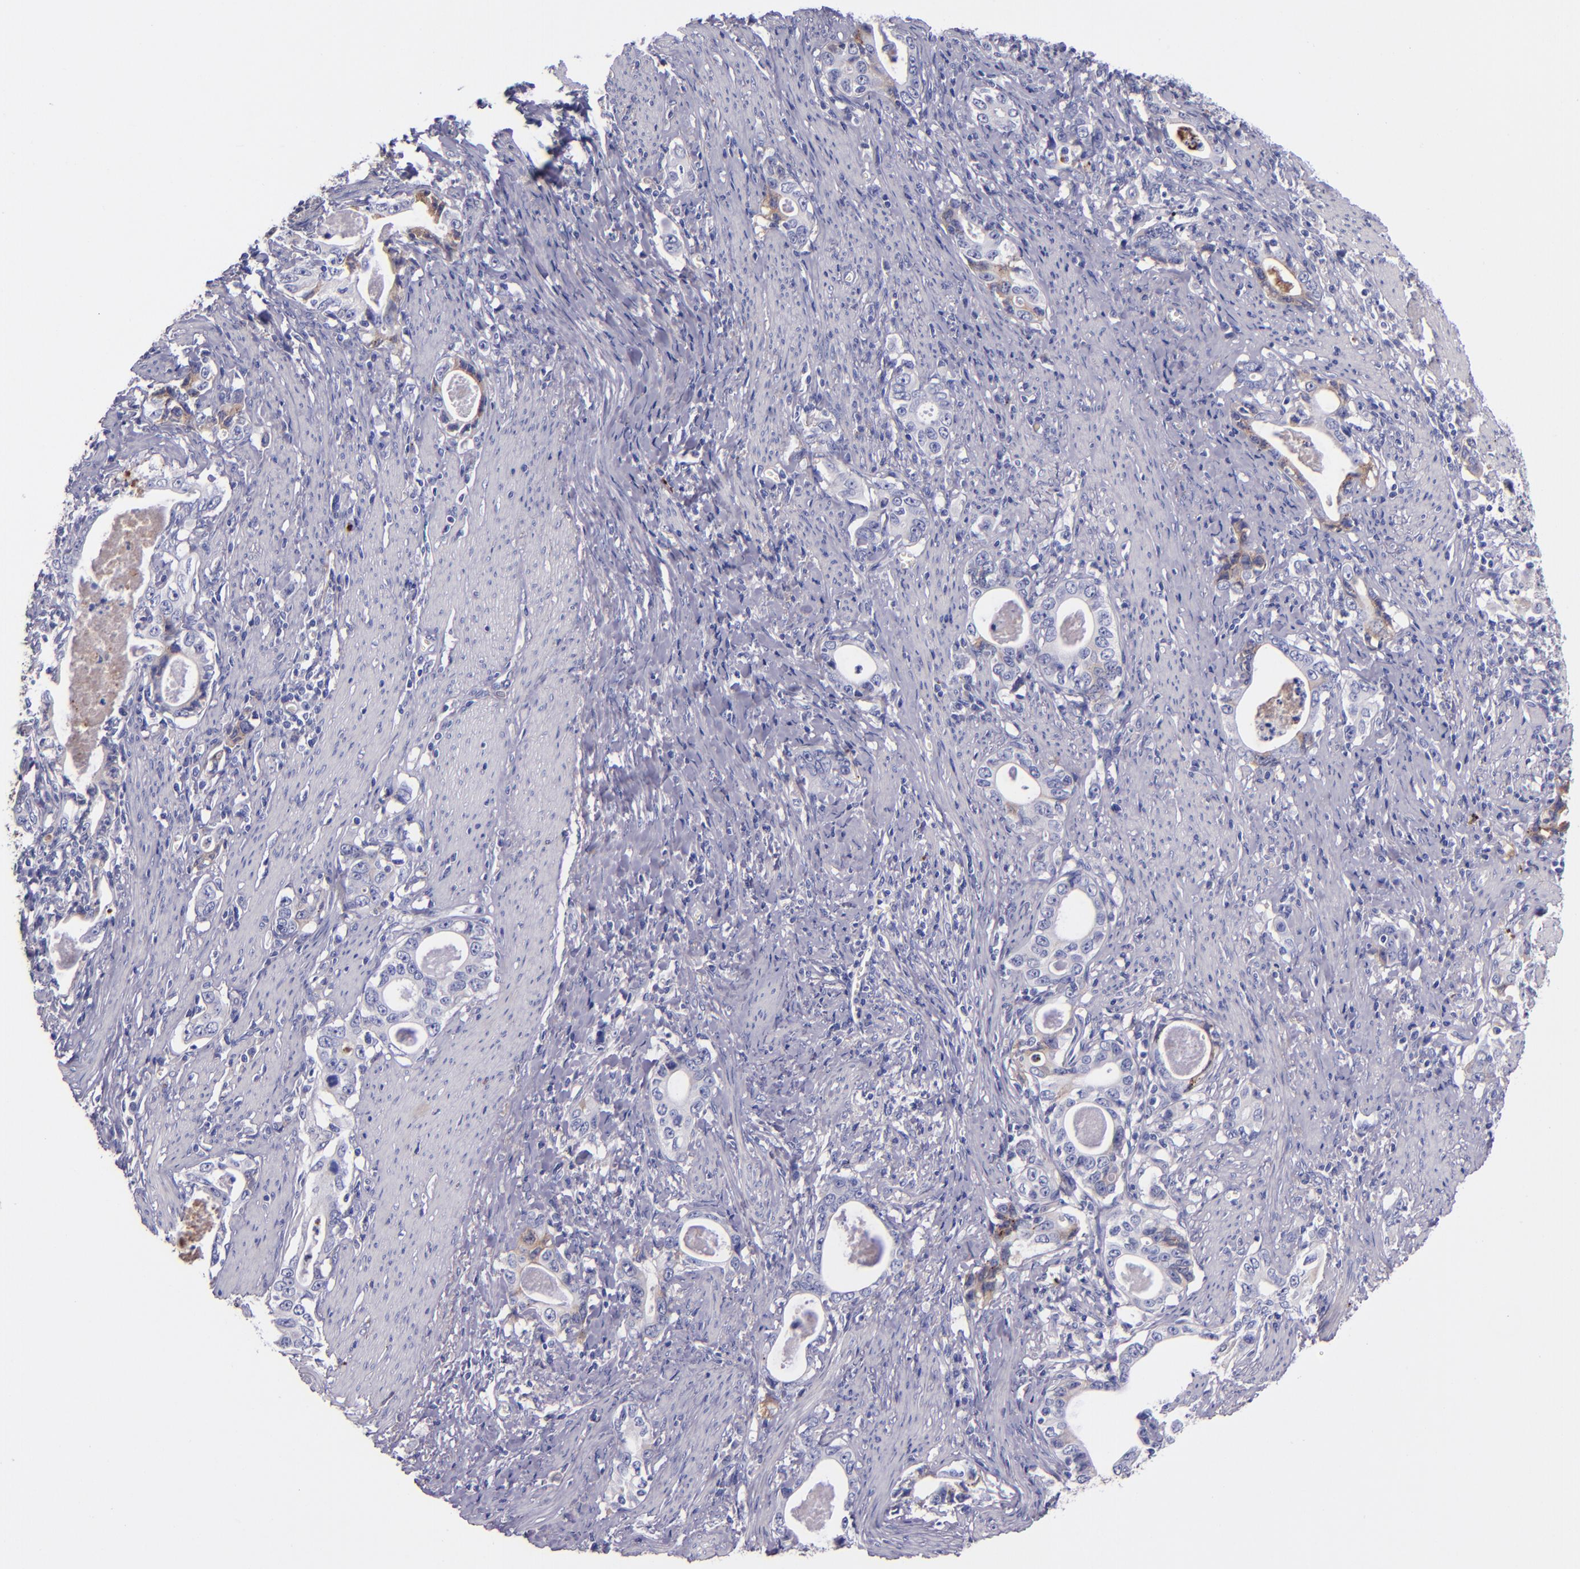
{"staining": {"intensity": "weak", "quantity": "<25%", "location": "cytoplasmic/membranous"}, "tissue": "stomach cancer", "cell_type": "Tumor cells", "image_type": "cancer", "snomed": [{"axis": "morphology", "description": "Adenocarcinoma, NOS"}, {"axis": "topography", "description": "Stomach, lower"}], "caption": "Immunohistochemistry micrograph of neoplastic tissue: human stomach adenocarcinoma stained with DAB displays no significant protein staining in tumor cells.", "gene": "KNG1", "patient": {"sex": "female", "age": 72}}